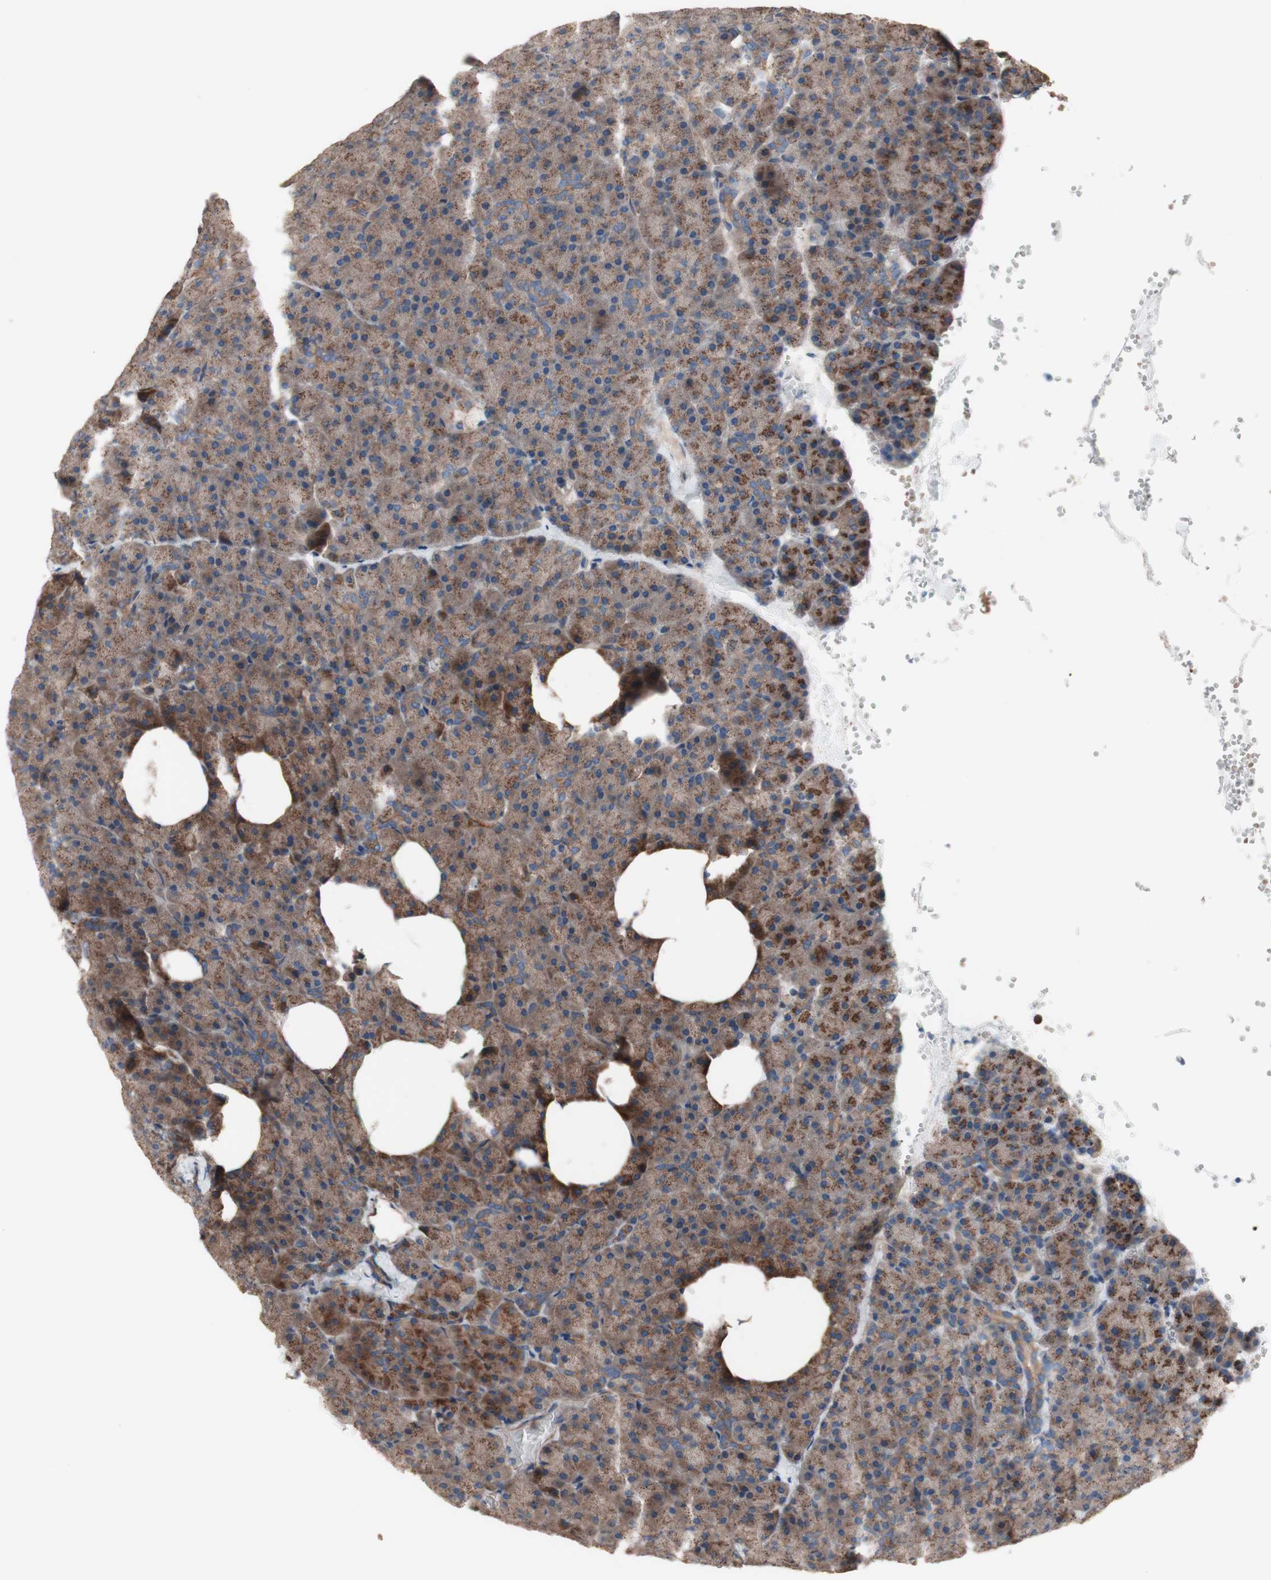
{"staining": {"intensity": "moderate", "quantity": ">75%", "location": "cytoplasmic/membranous"}, "tissue": "pancreas", "cell_type": "Exocrine glandular cells", "image_type": "normal", "snomed": [{"axis": "morphology", "description": "Normal tissue, NOS"}, {"axis": "topography", "description": "Pancreas"}], "caption": "This histopathology image shows benign pancreas stained with IHC to label a protein in brown. The cytoplasmic/membranous of exocrine glandular cells show moderate positivity for the protein. Nuclei are counter-stained blue.", "gene": "COPB1", "patient": {"sex": "female", "age": 35}}